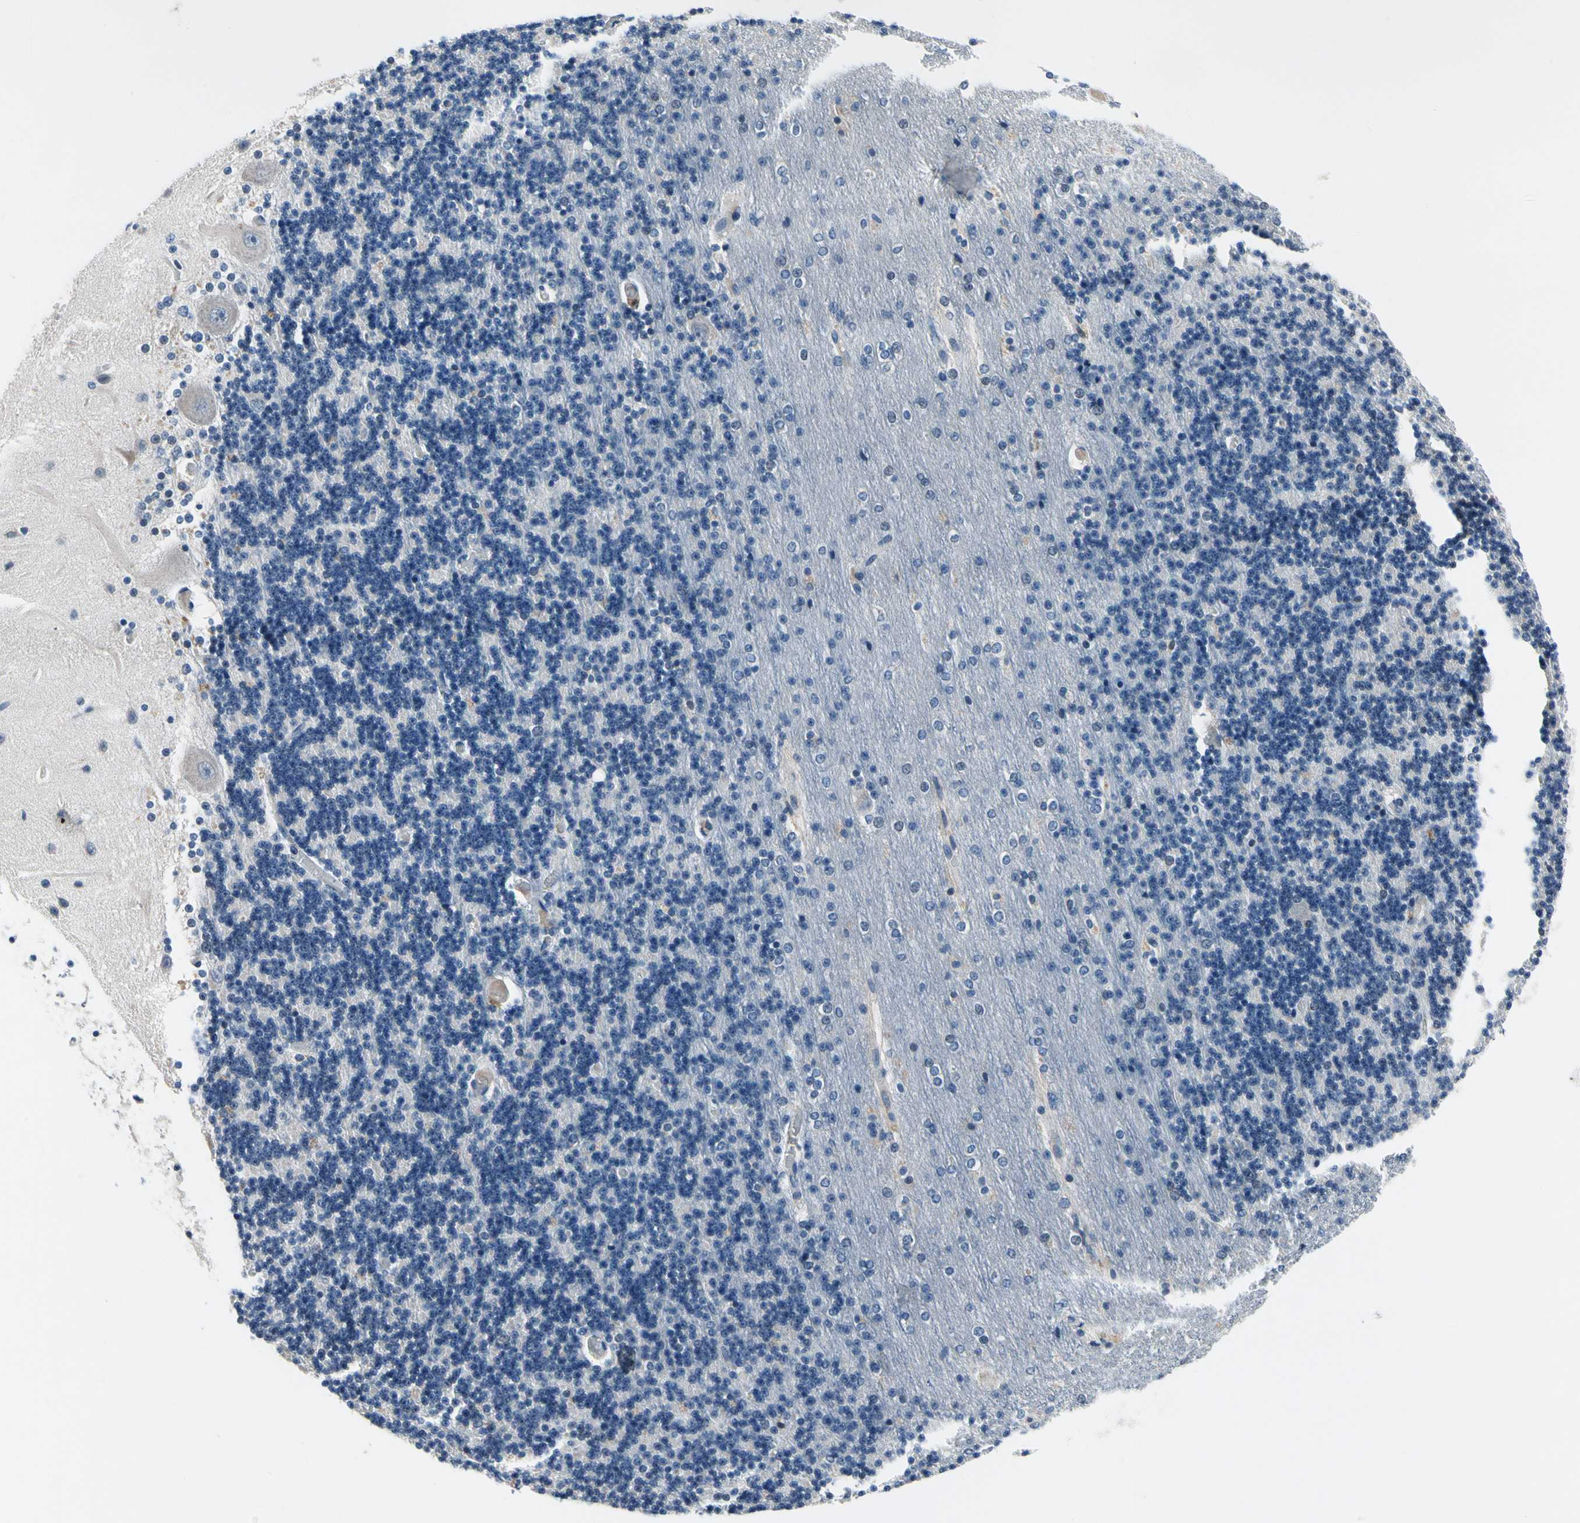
{"staining": {"intensity": "negative", "quantity": "none", "location": "none"}, "tissue": "cerebellum", "cell_type": "Cells in granular layer", "image_type": "normal", "snomed": [{"axis": "morphology", "description": "Normal tissue, NOS"}, {"axis": "topography", "description": "Cerebellum"}], "caption": "Immunohistochemistry (IHC) photomicrograph of benign cerebellum: human cerebellum stained with DAB demonstrates no significant protein expression in cells in granular layer. Brightfield microscopy of immunohistochemistry stained with DAB (3,3'-diaminobenzidine) (brown) and hematoxylin (blue), captured at high magnification.", "gene": "SELENOK", "patient": {"sex": "female", "age": 54}}